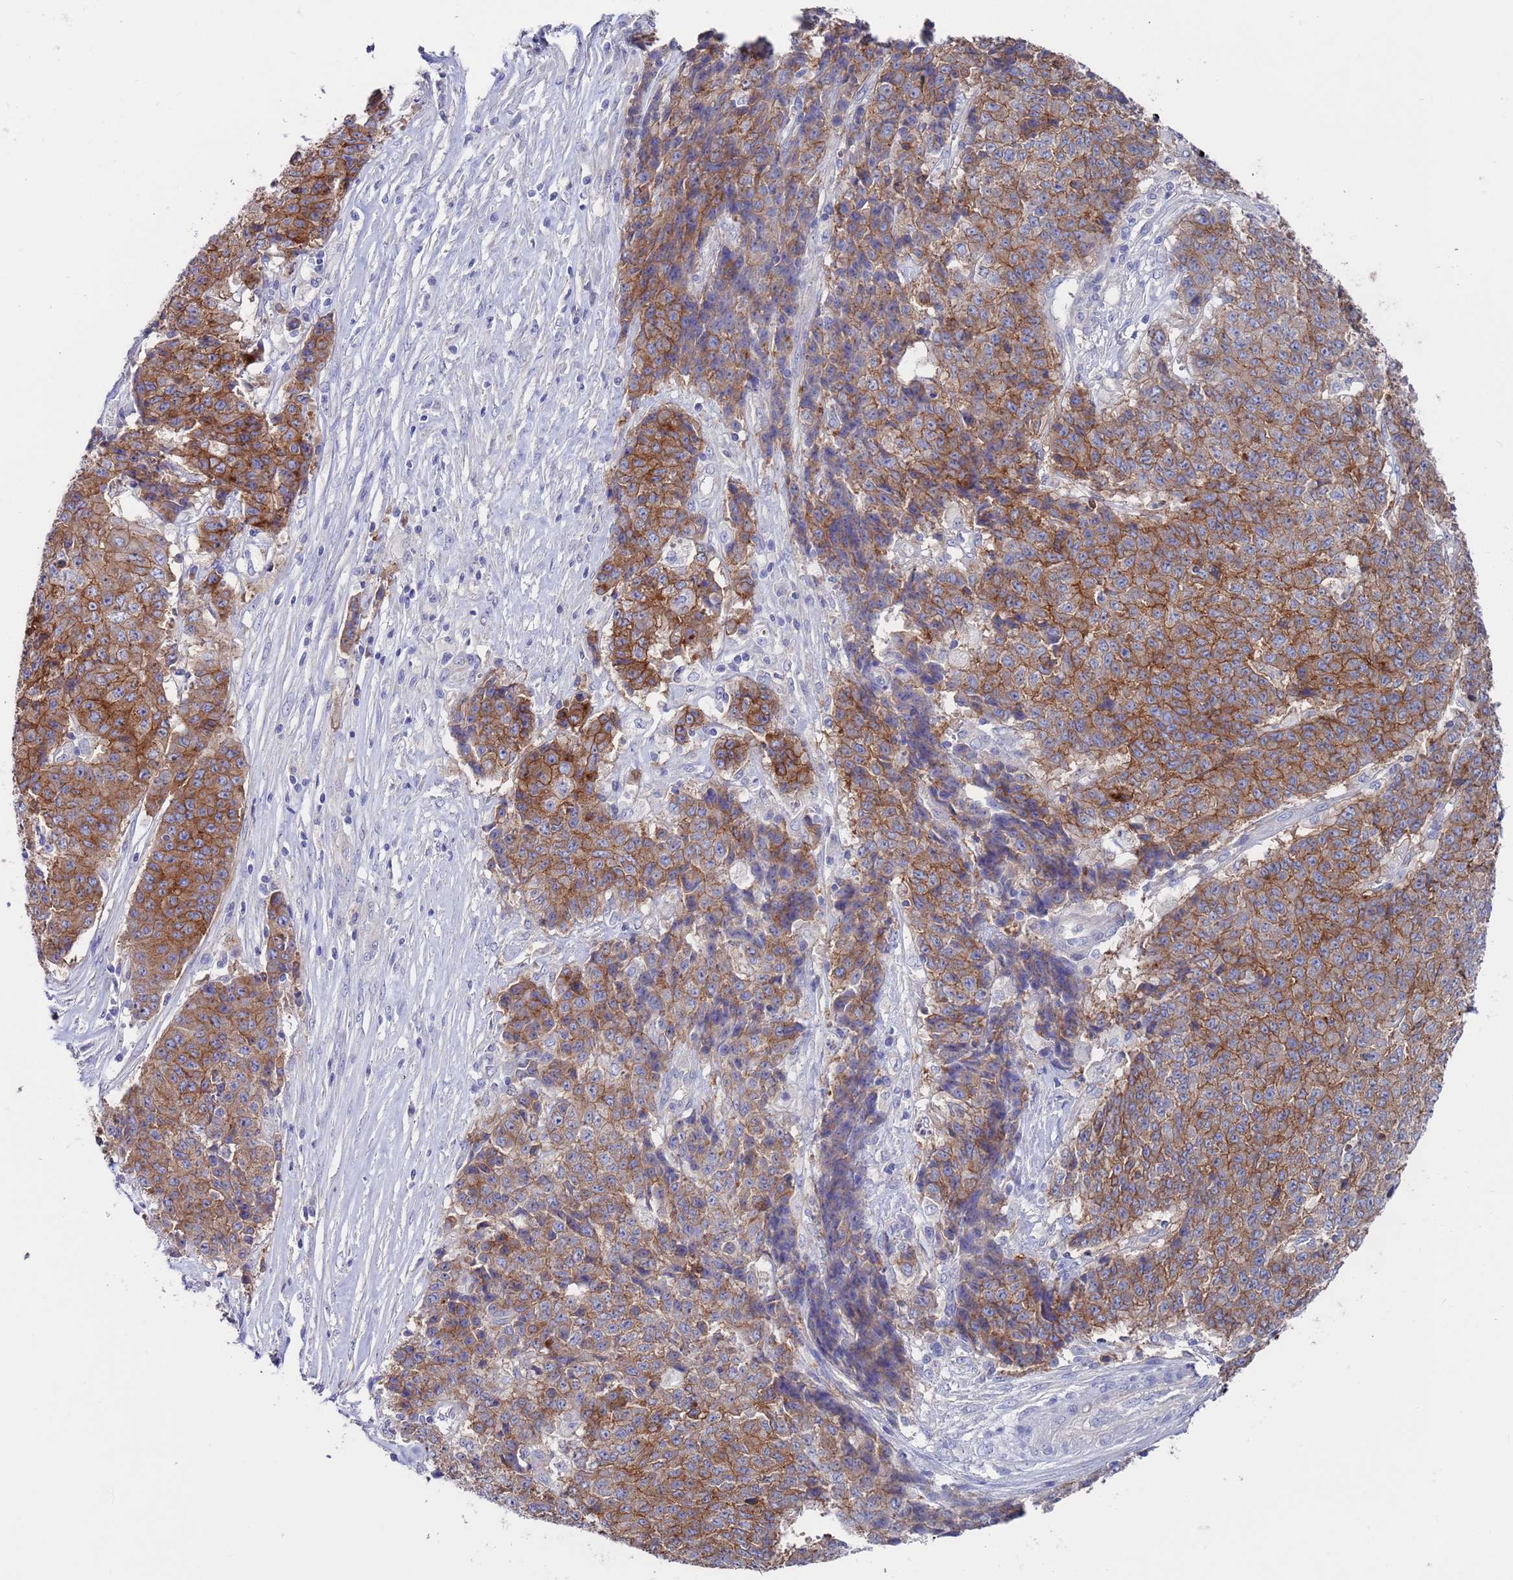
{"staining": {"intensity": "strong", "quantity": ">75%", "location": "cytoplasmic/membranous"}, "tissue": "ovarian cancer", "cell_type": "Tumor cells", "image_type": "cancer", "snomed": [{"axis": "morphology", "description": "Carcinoma, endometroid"}, {"axis": "topography", "description": "Ovary"}], "caption": "A micrograph of human endometroid carcinoma (ovarian) stained for a protein displays strong cytoplasmic/membranous brown staining in tumor cells.", "gene": "KRTCAP3", "patient": {"sex": "female", "age": 42}}